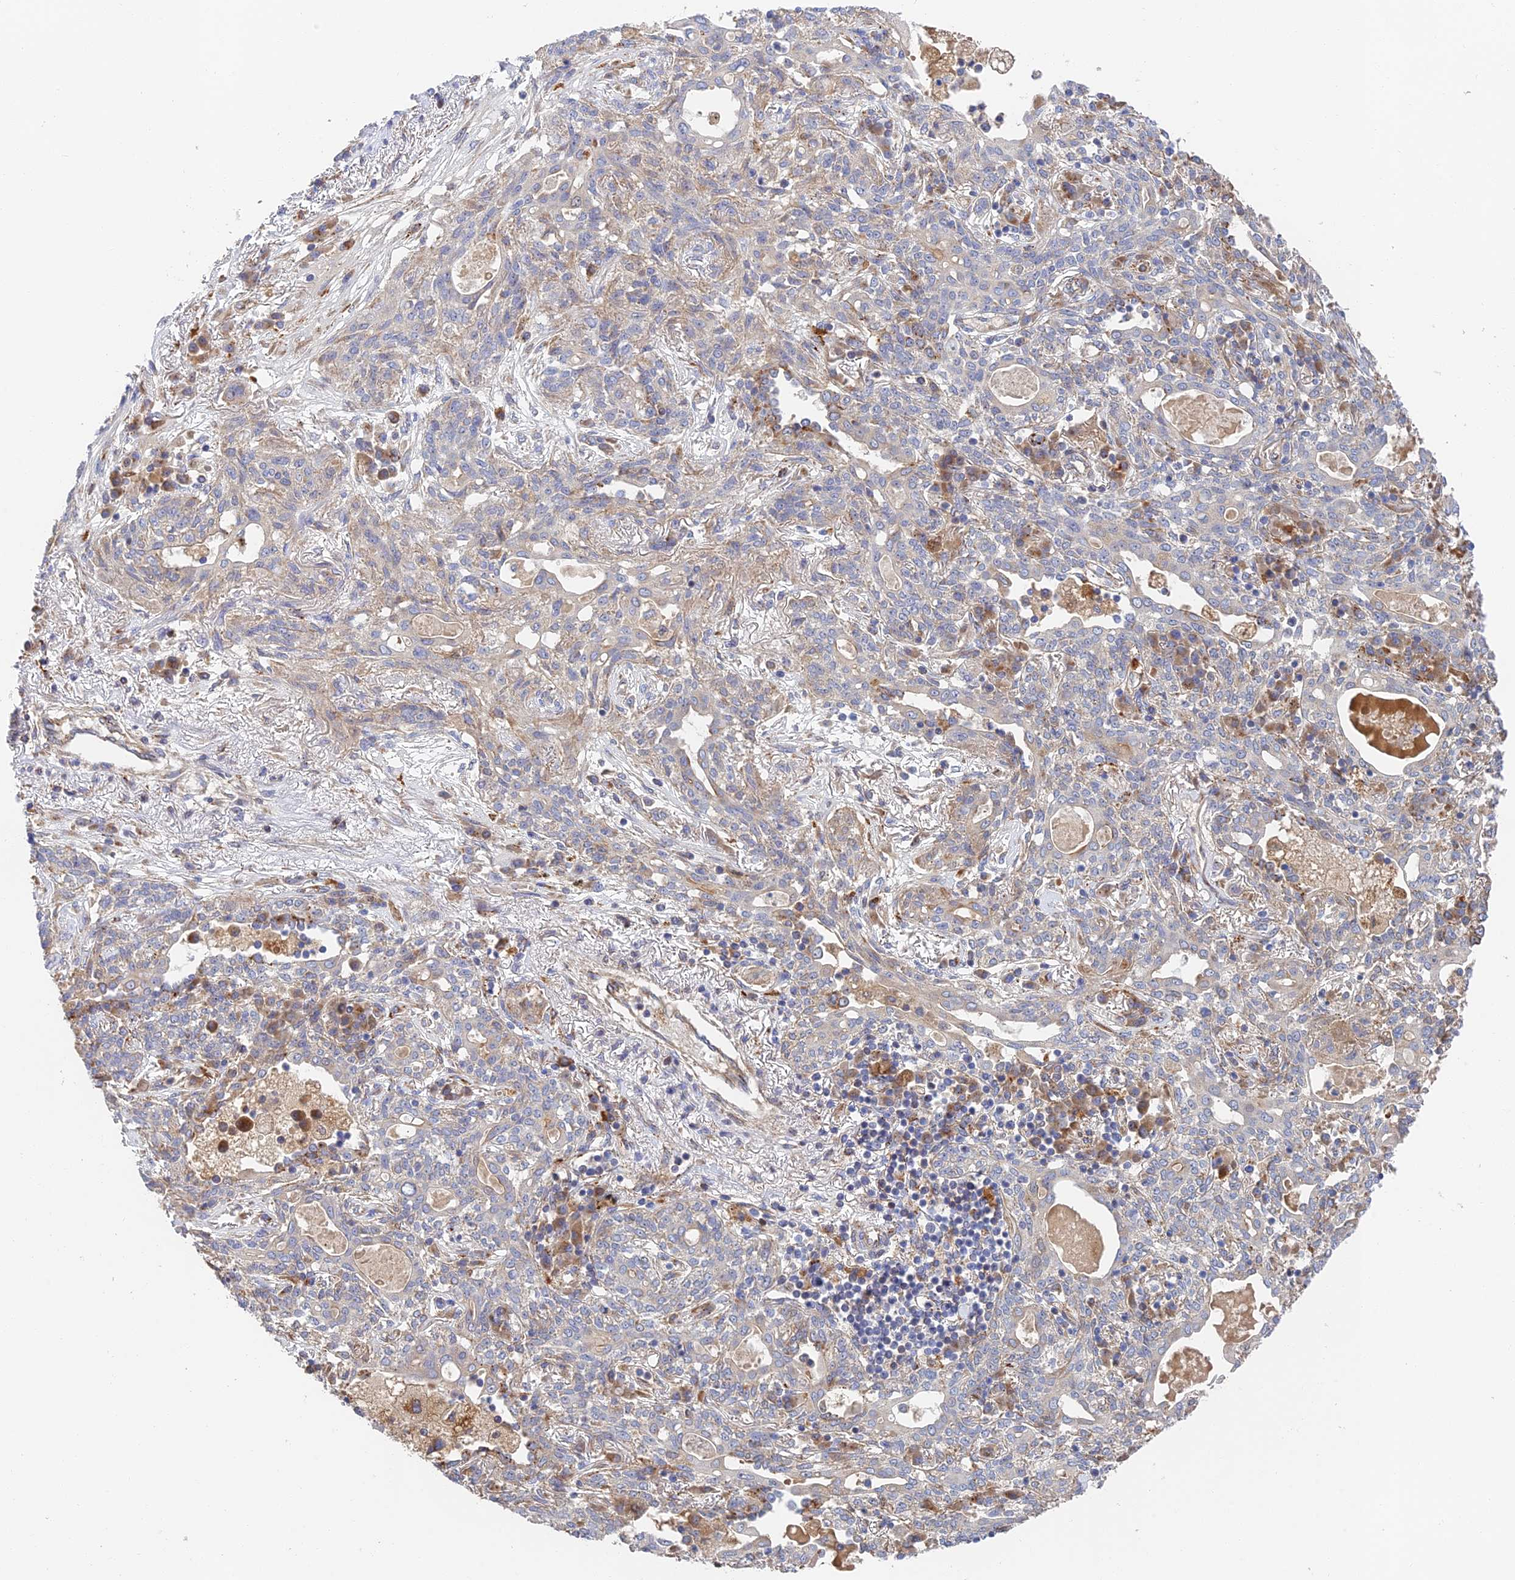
{"staining": {"intensity": "negative", "quantity": "none", "location": "none"}, "tissue": "lung cancer", "cell_type": "Tumor cells", "image_type": "cancer", "snomed": [{"axis": "morphology", "description": "Squamous cell carcinoma, NOS"}, {"axis": "topography", "description": "Lung"}], "caption": "Tumor cells are negative for brown protein staining in lung squamous cell carcinoma.", "gene": "PPP2R3C", "patient": {"sex": "female", "age": 70}}